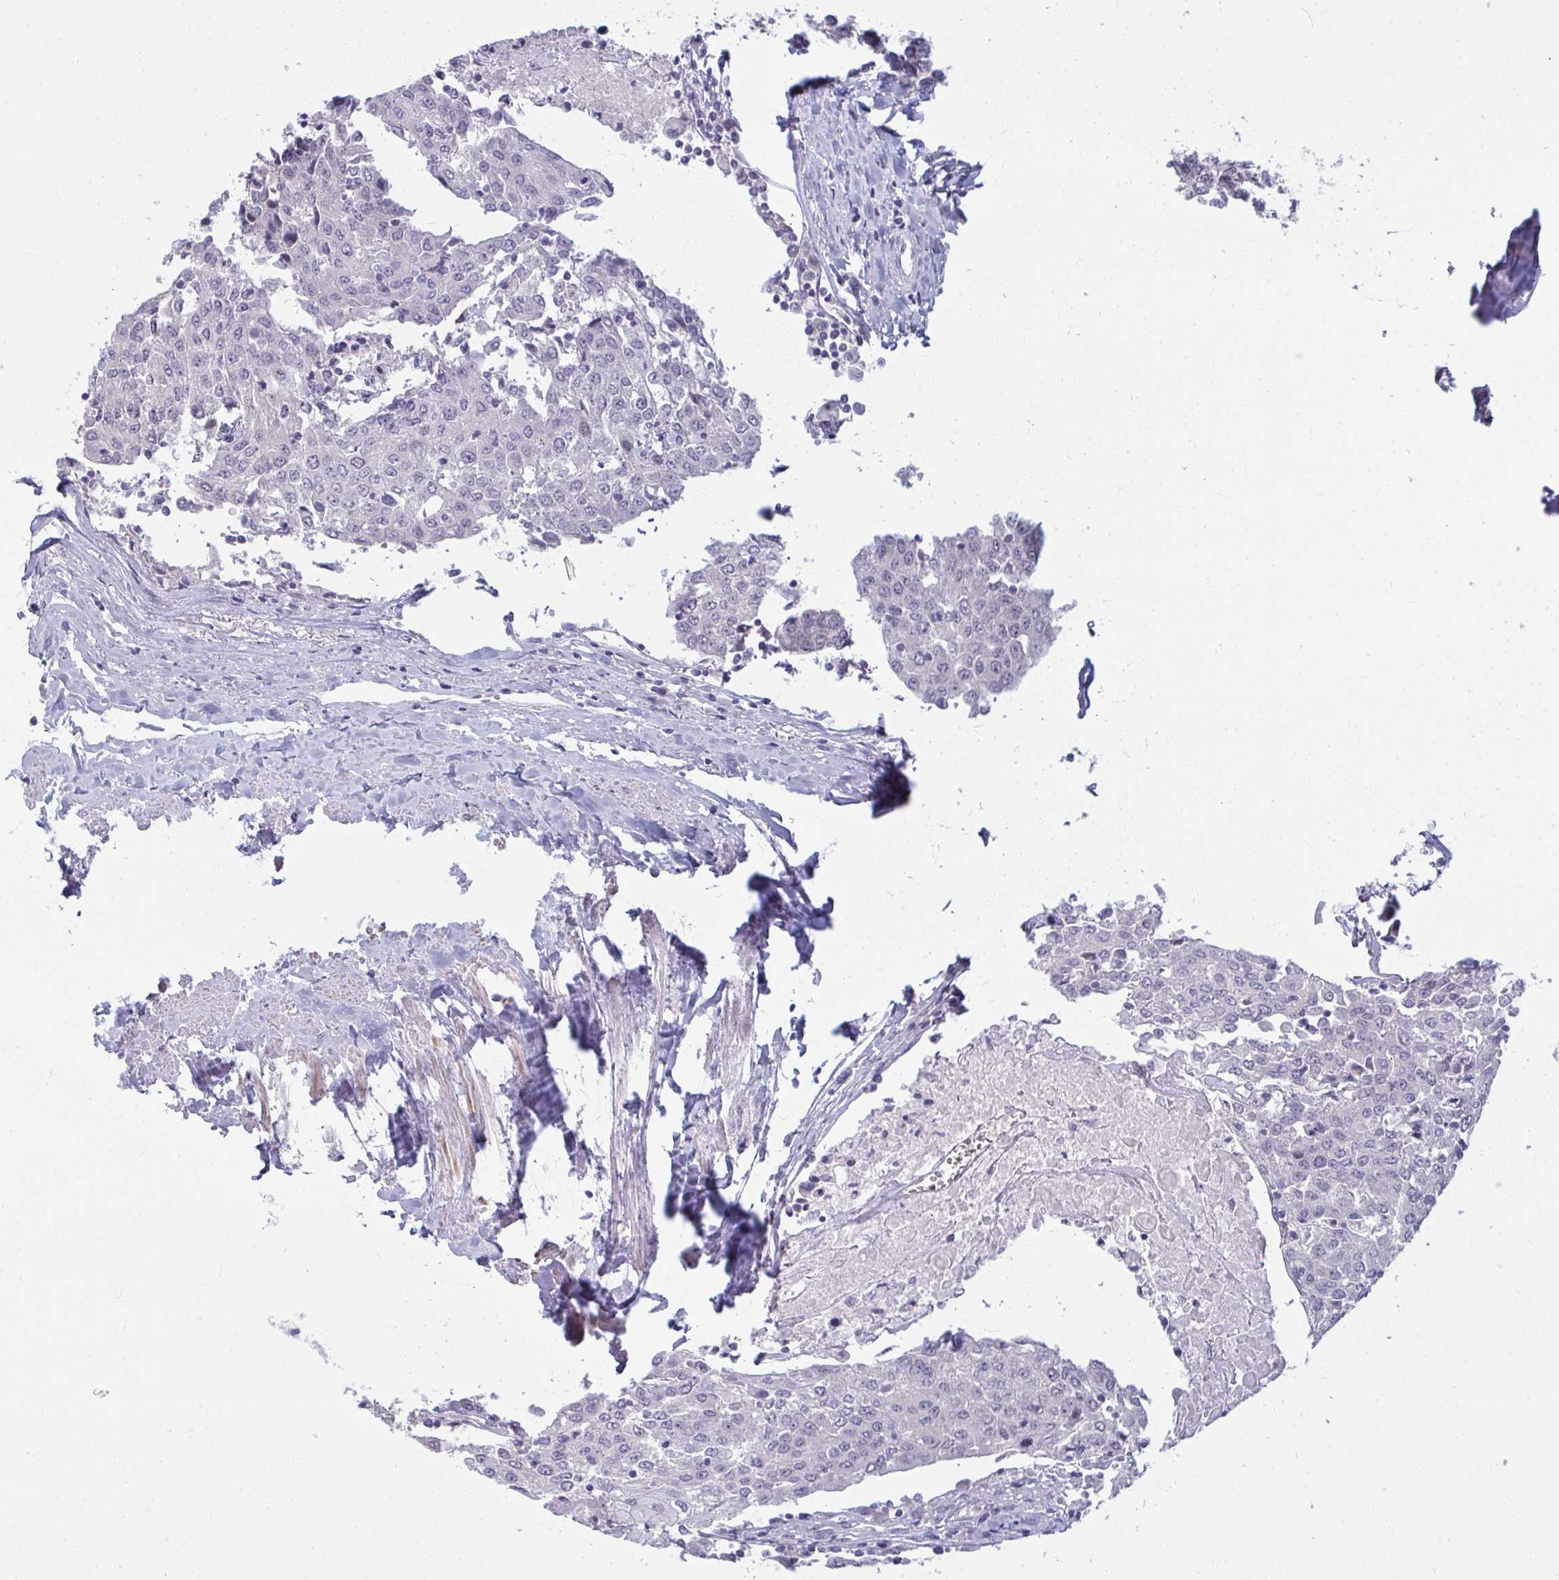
{"staining": {"intensity": "negative", "quantity": "none", "location": "none"}, "tissue": "urothelial cancer", "cell_type": "Tumor cells", "image_type": "cancer", "snomed": [{"axis": "morphology", "description": "Urothelial carcinoma, High grade"}, {"axis": "topography", "description": "Urinary bladder"}], "caption": "This is an immunohistochemistry (IHC) image of urothelial carcinoma (high-grade). There is no positivity in tumor cells.", "gene": "RNASEH1", "patient": {"sex": "female", "age": 85}}